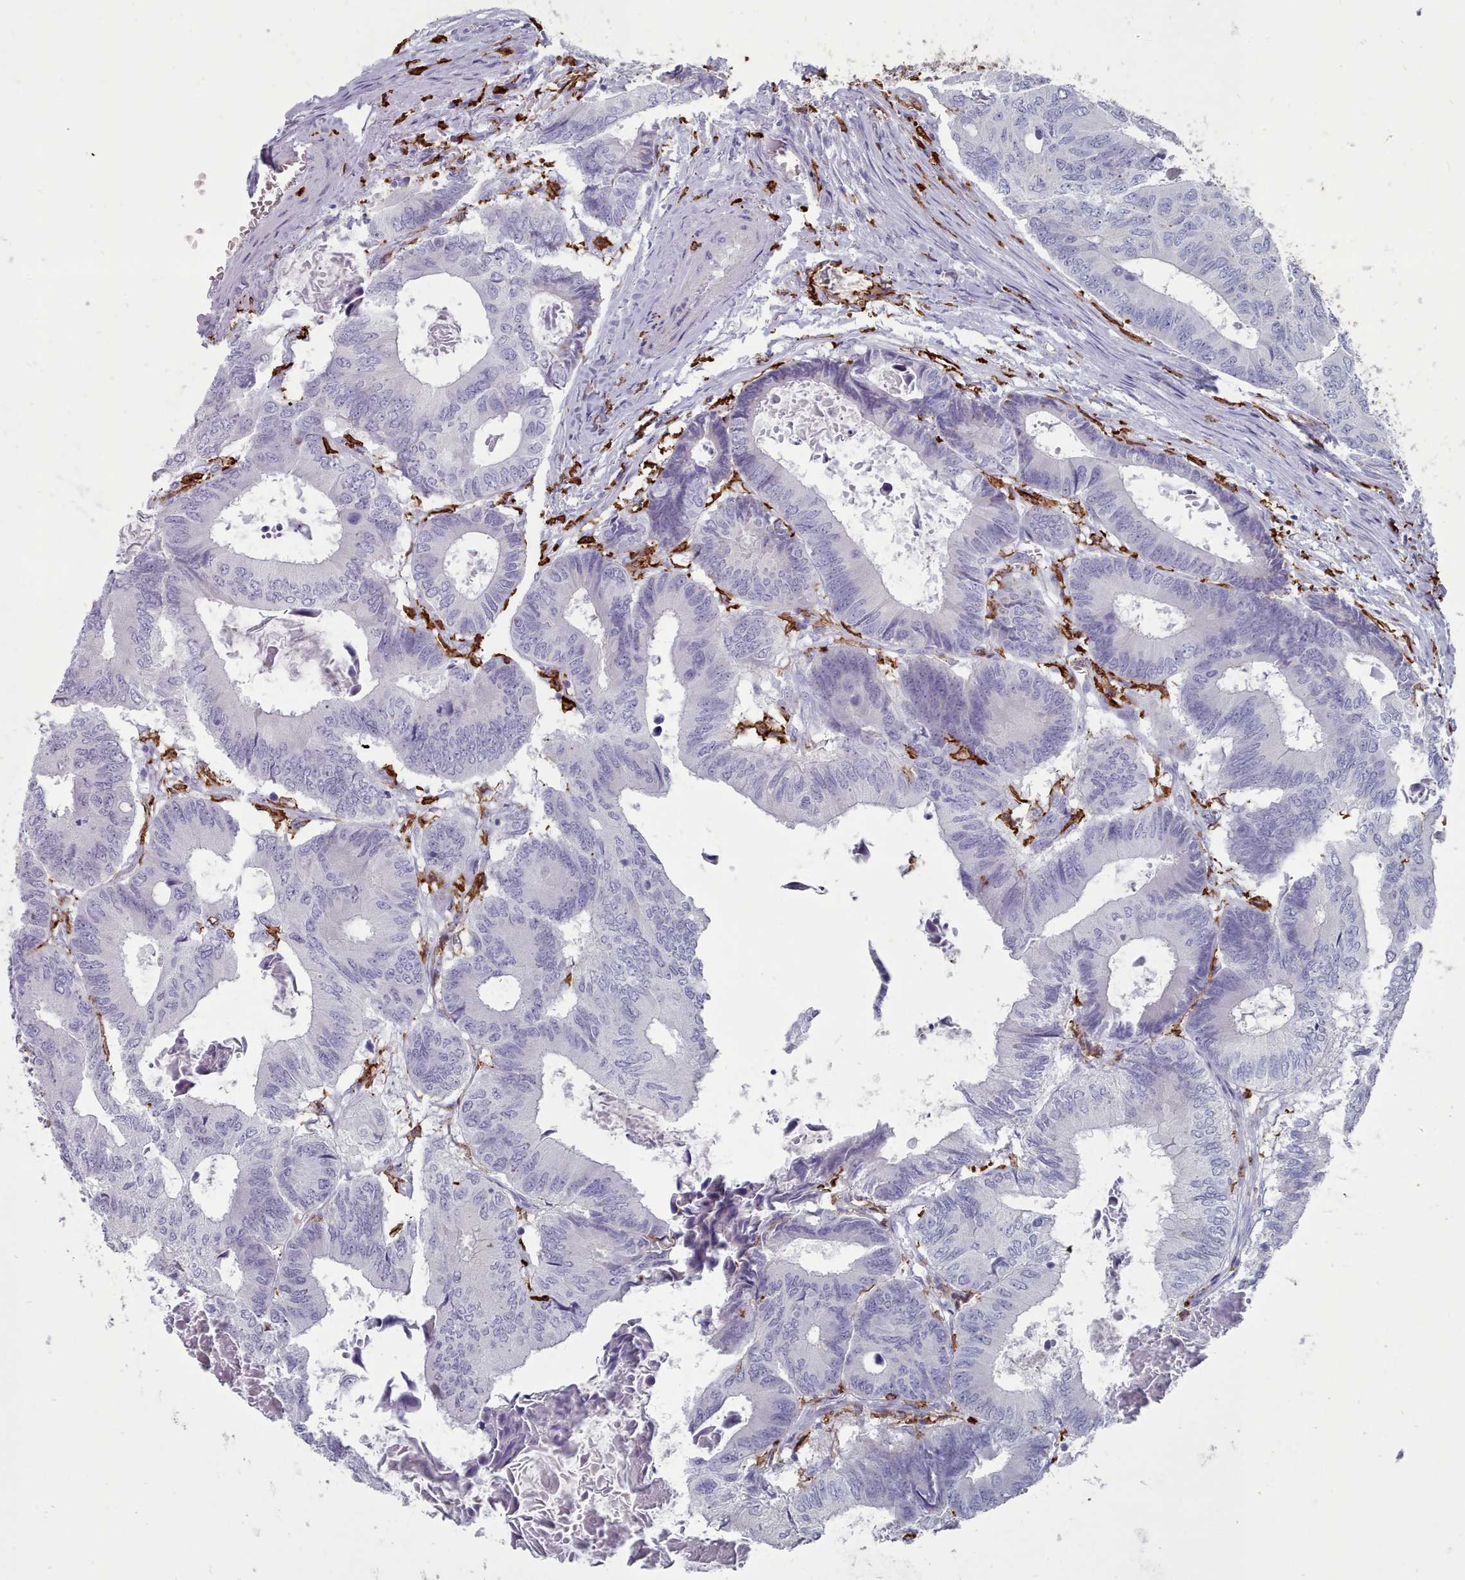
{"staining": {"intensity": "negative", "quantity": "none", "location": "none"}, "tissue": "colorectal cancer", "cell_type": "Tumor cells", "image_type": "cancer", "snomed": [{"axis": "morphology", "description": "Adenocarcinoma, NOS"}, {"axis": "topography", "description": "Colon"}], "caption": "Immunohistochemistry (IHC) photomicrograph of neoplastic tissue: adenocarcinoma (colorectal) stained with DAB shows no significant protein expression in tumor cells.", "gene": "AIF1", "patient": {"sex": "male", "age": 85}}